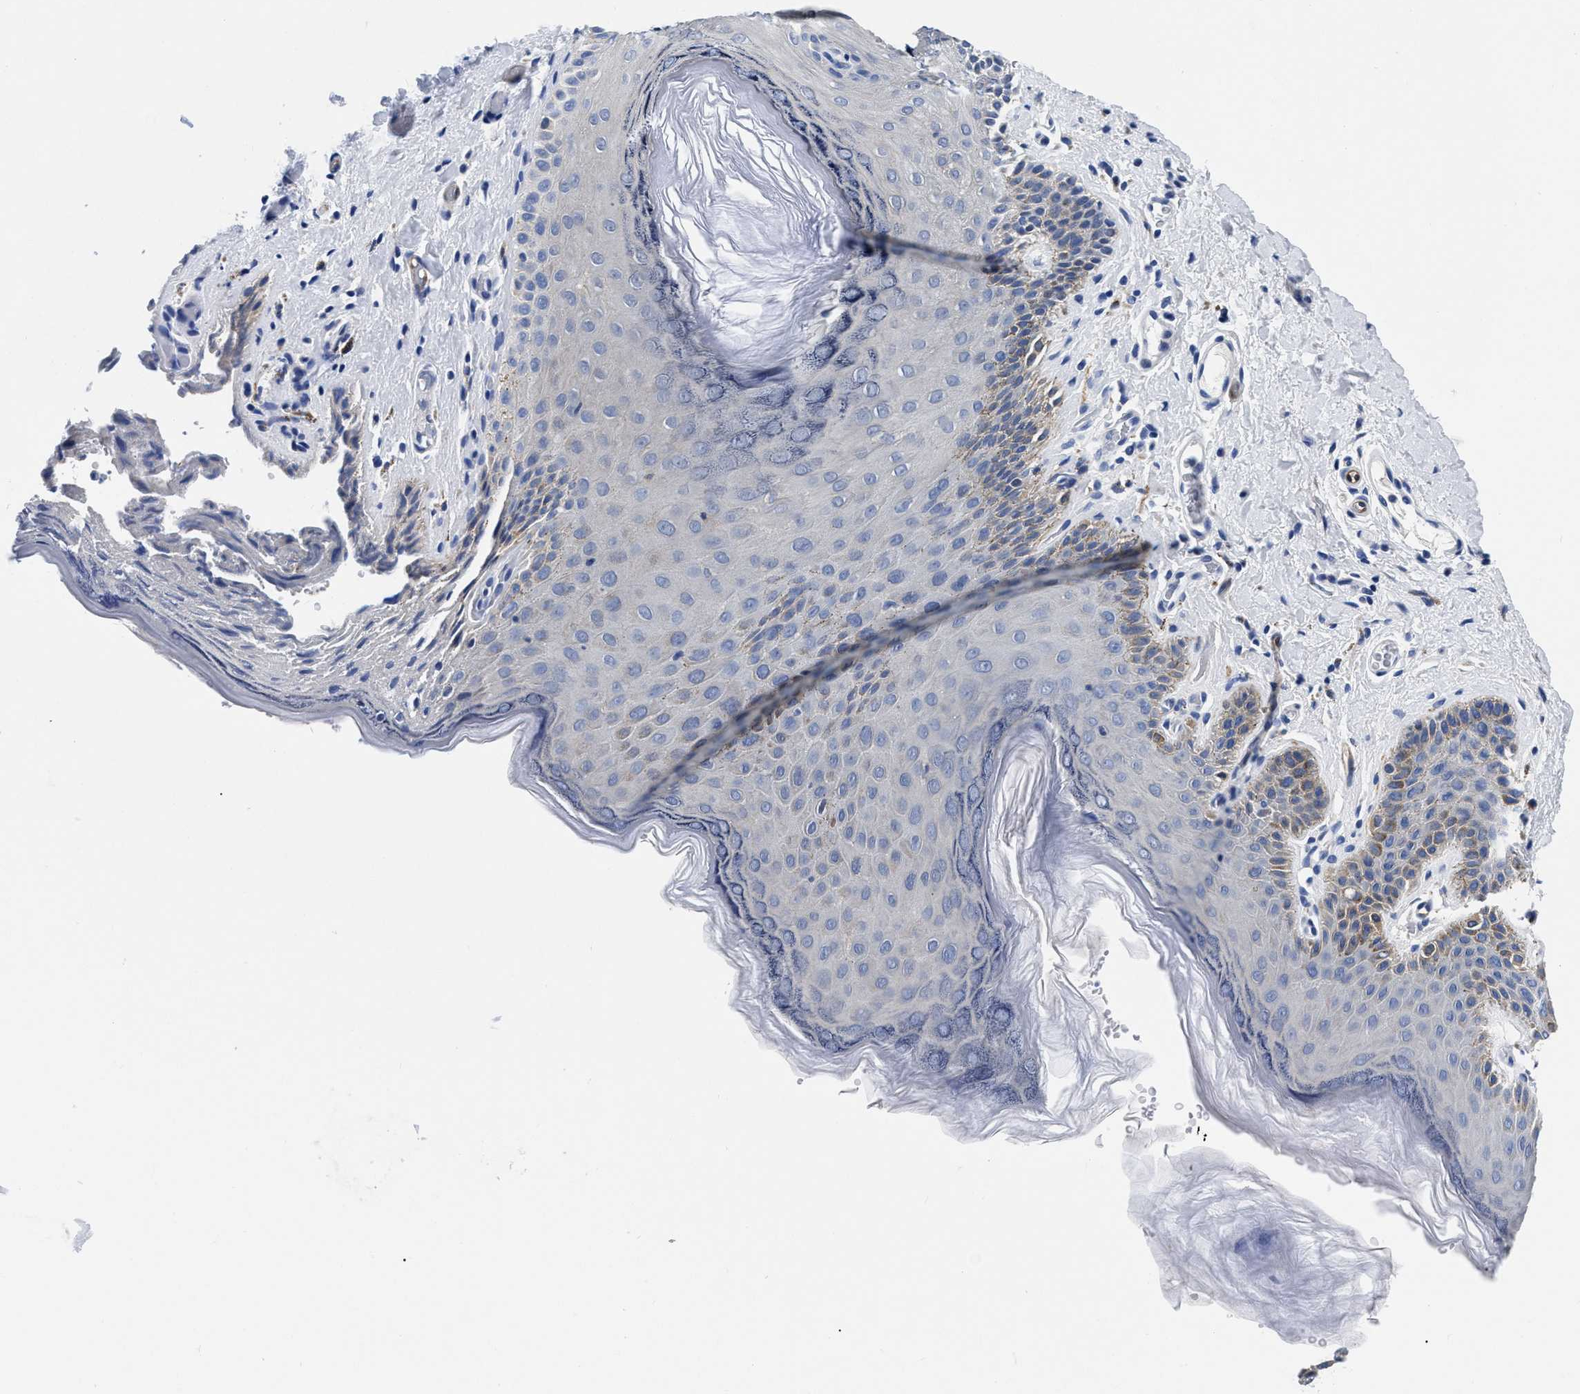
{"staining": {"intensity": "moderate", "quantity": "<25%", "location": "cytoplasmic/membranous"}, "tissue": "skin", "cell_type": "Epidermal cells", "image_type": "normal", "snomed": [{"axis": "morphology", "description": "Normal tissue, NOS"}, {"axis": "topography", "description": "Anal"}], "caption": "Protein staining reveals moderate cytoplasmic/membranous staining in about <25% of epidermal cells in unremarkable skin. (DAB IHC with brightfield microscopy, high magnification).", "gene": "SLC35F1", "patient": {"sex": "male", "age": 44}}